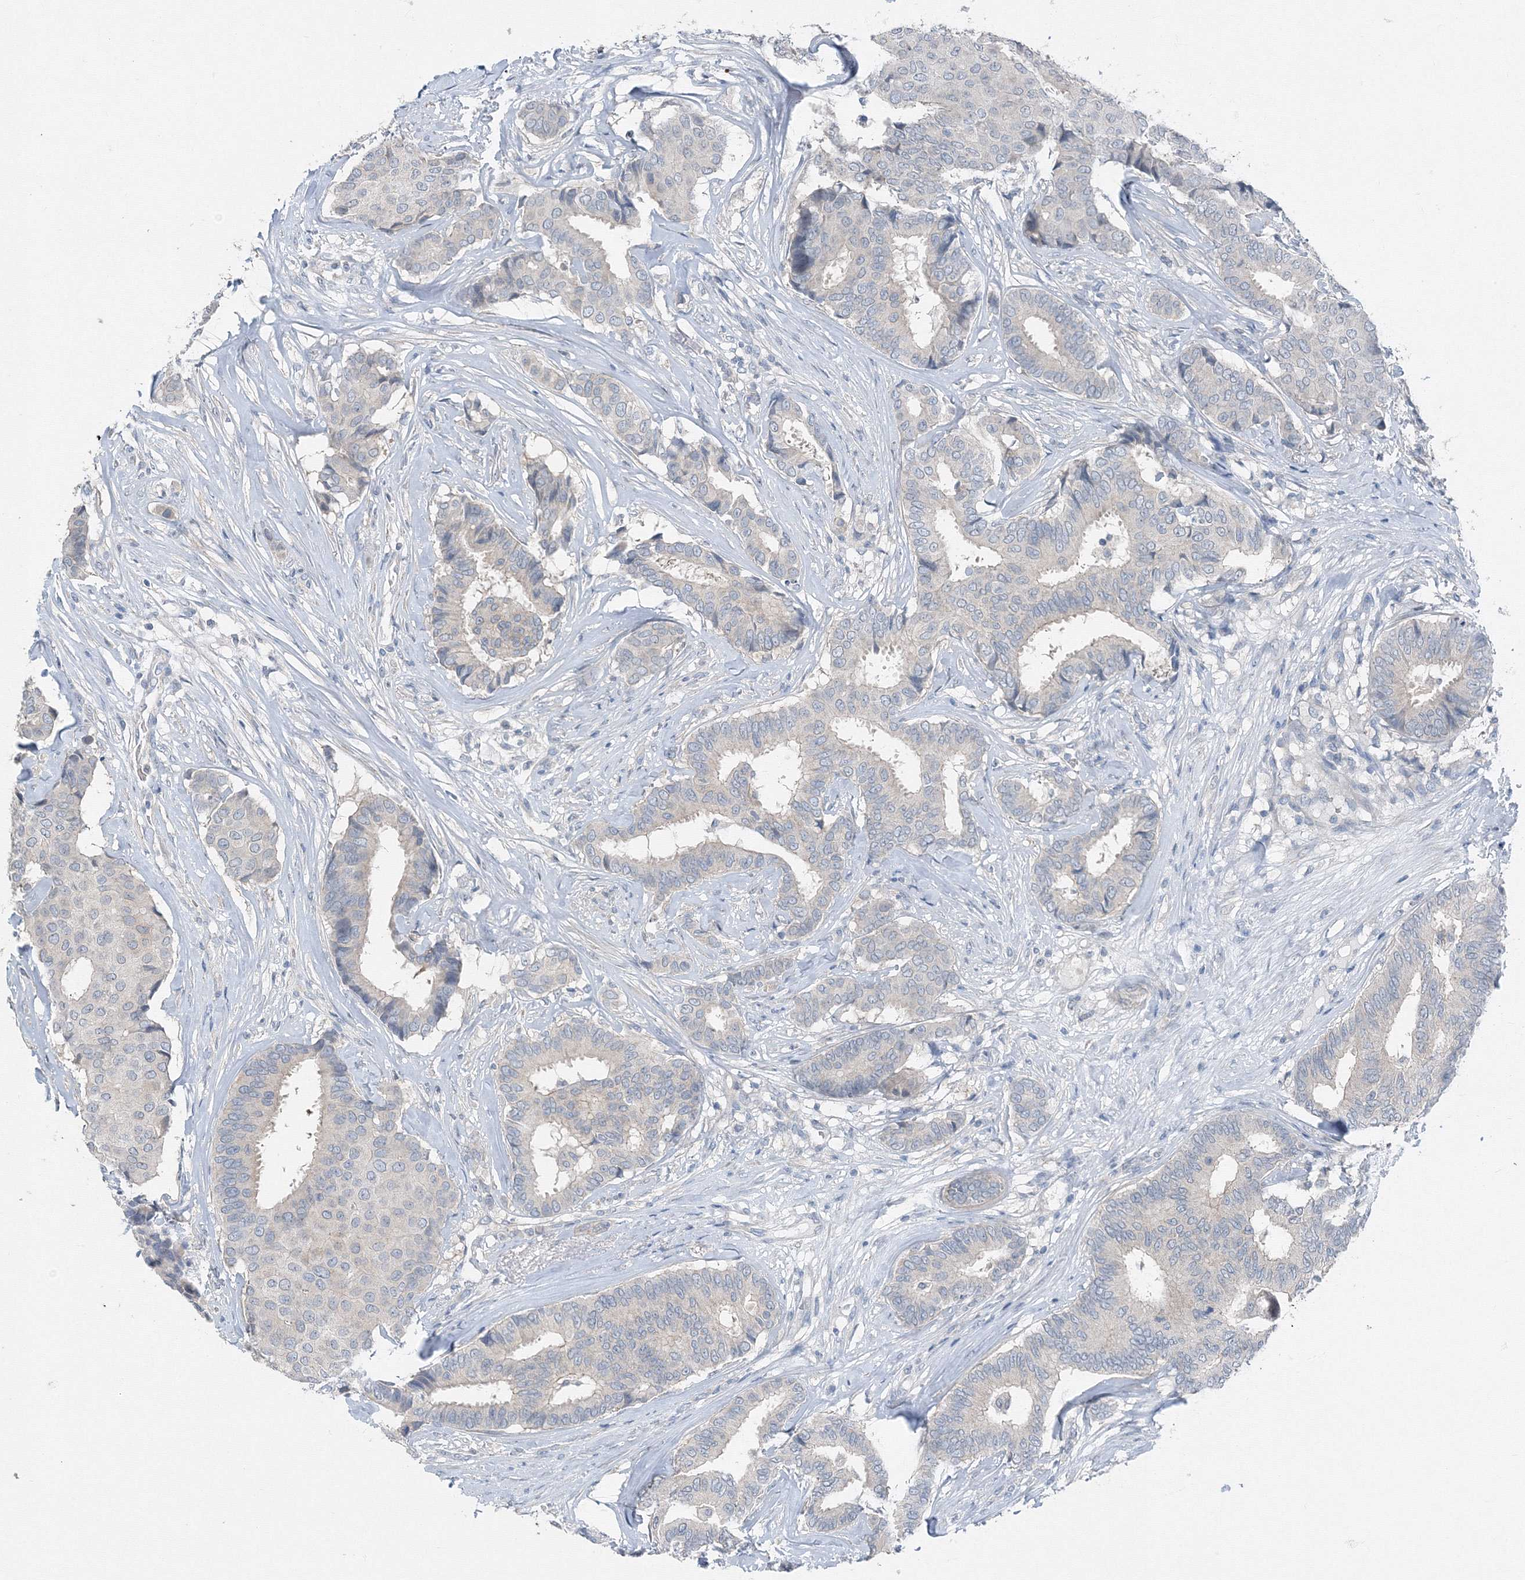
{"staining": {"intensity": "negative", "quantity": "none", "location": "none"}, "tissue": "breast cancer", "cell_type": "Tumor cells", "image_type": "cancer", "snomed": [{"axis": "morphology", "description": "Duct carcinoma"}, {"axis": "topography", "description": "Breast"}], "caption": "Tumor cells are negative for protein expression in human breast cancer.", "gene": "AASDH", "patient": {"sex": "female", "age": 75}}